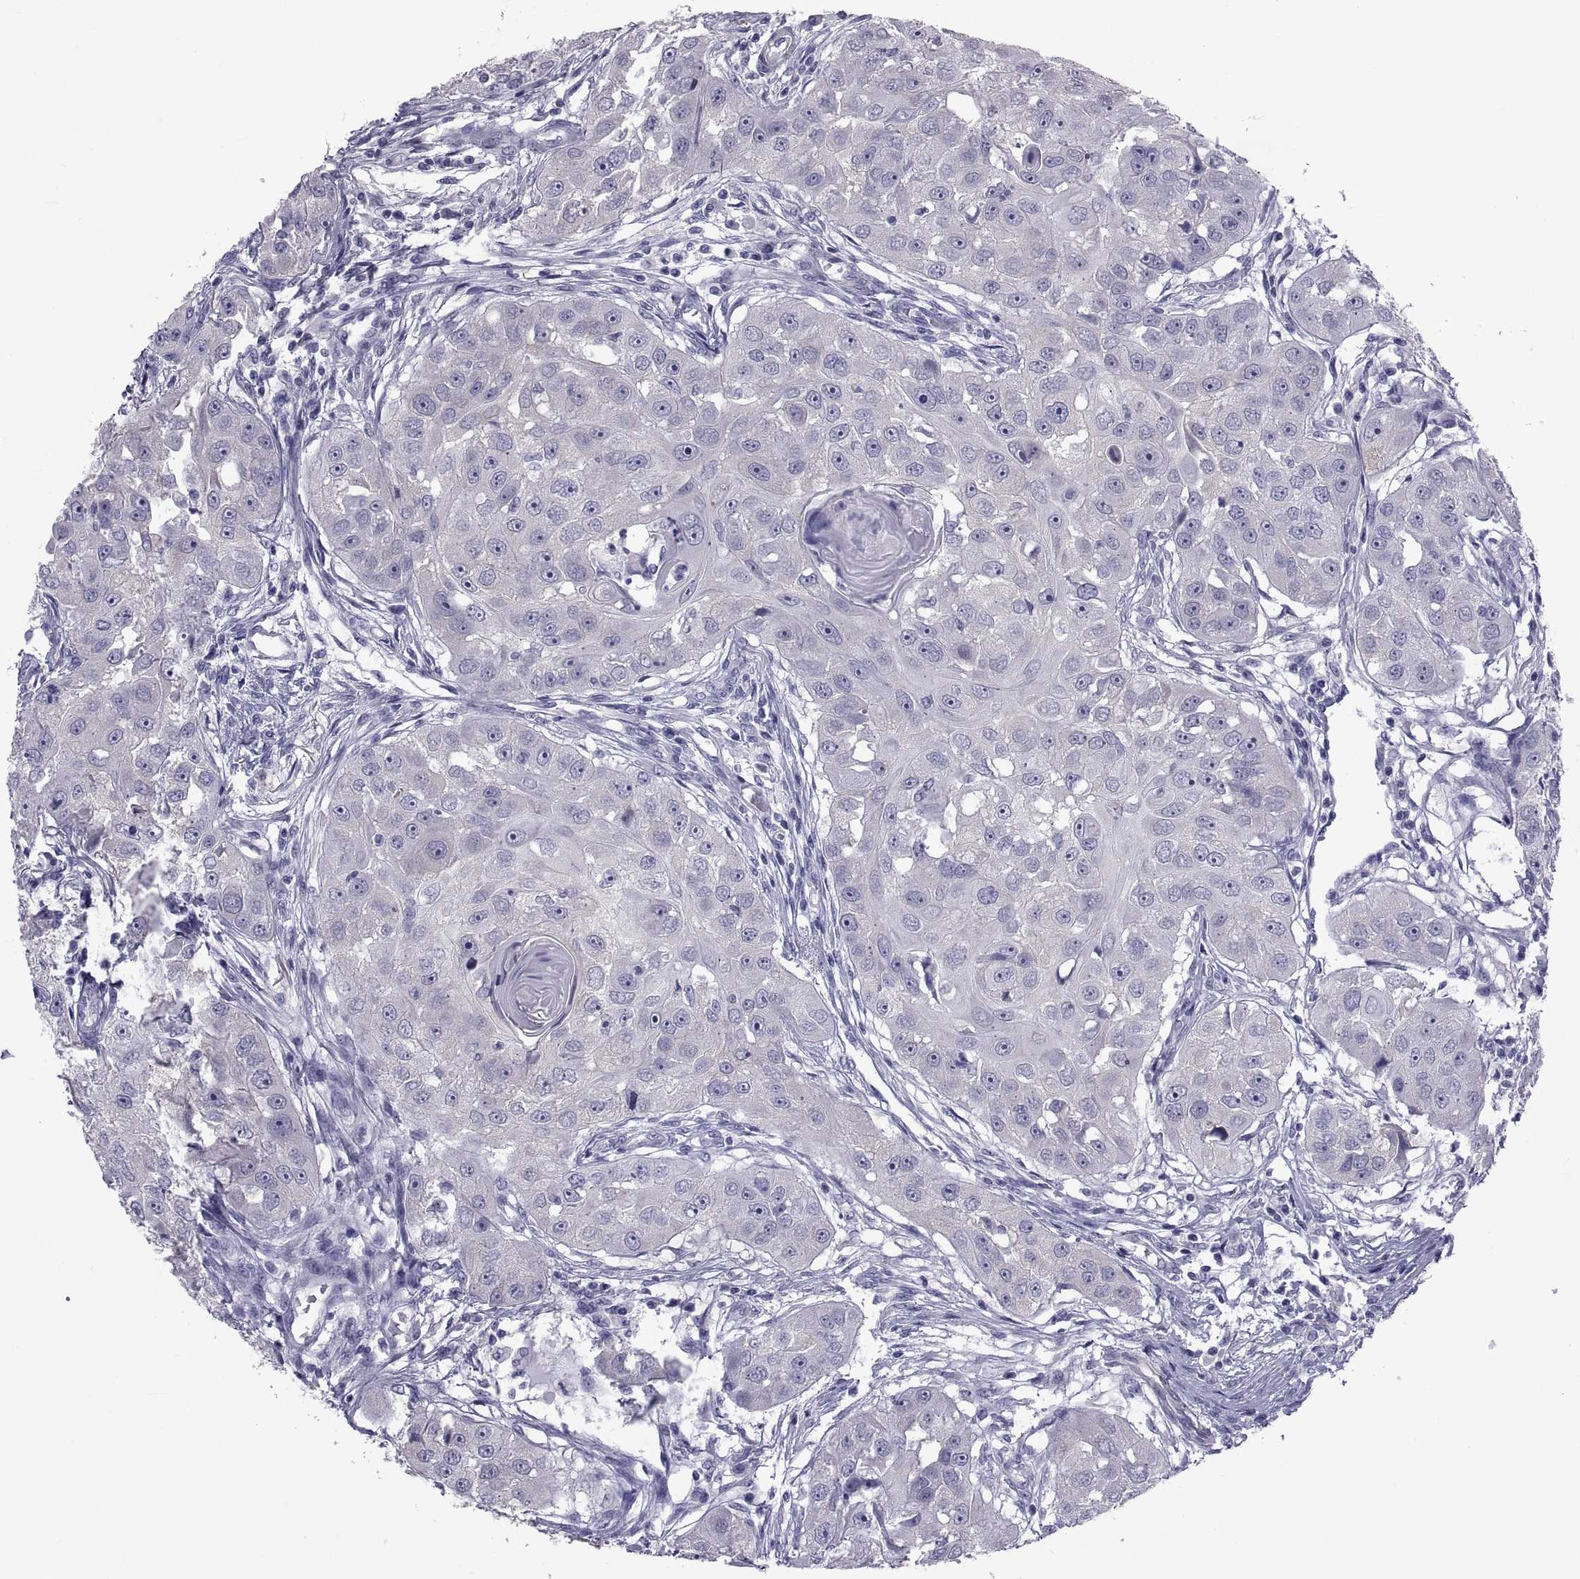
{"staining": {"intensity": "negative", "quantity": "none", "location": "none"}, "tissue": "head and neck cancer", "cell_type": "Tumor cells", "image_type": "cancer", "snomed": [{"axis": "morphology", "description": "Squamous cell carcinoma, NOS"}, {"axis": "topography", "description": "Head-Neck"}], "caption": "The photomicrograph demonstrates no significant staining in tumor cells of head and neck cancer.", "gene": "MAGEB1", "patient": {"sex": "male", "age": 51}}